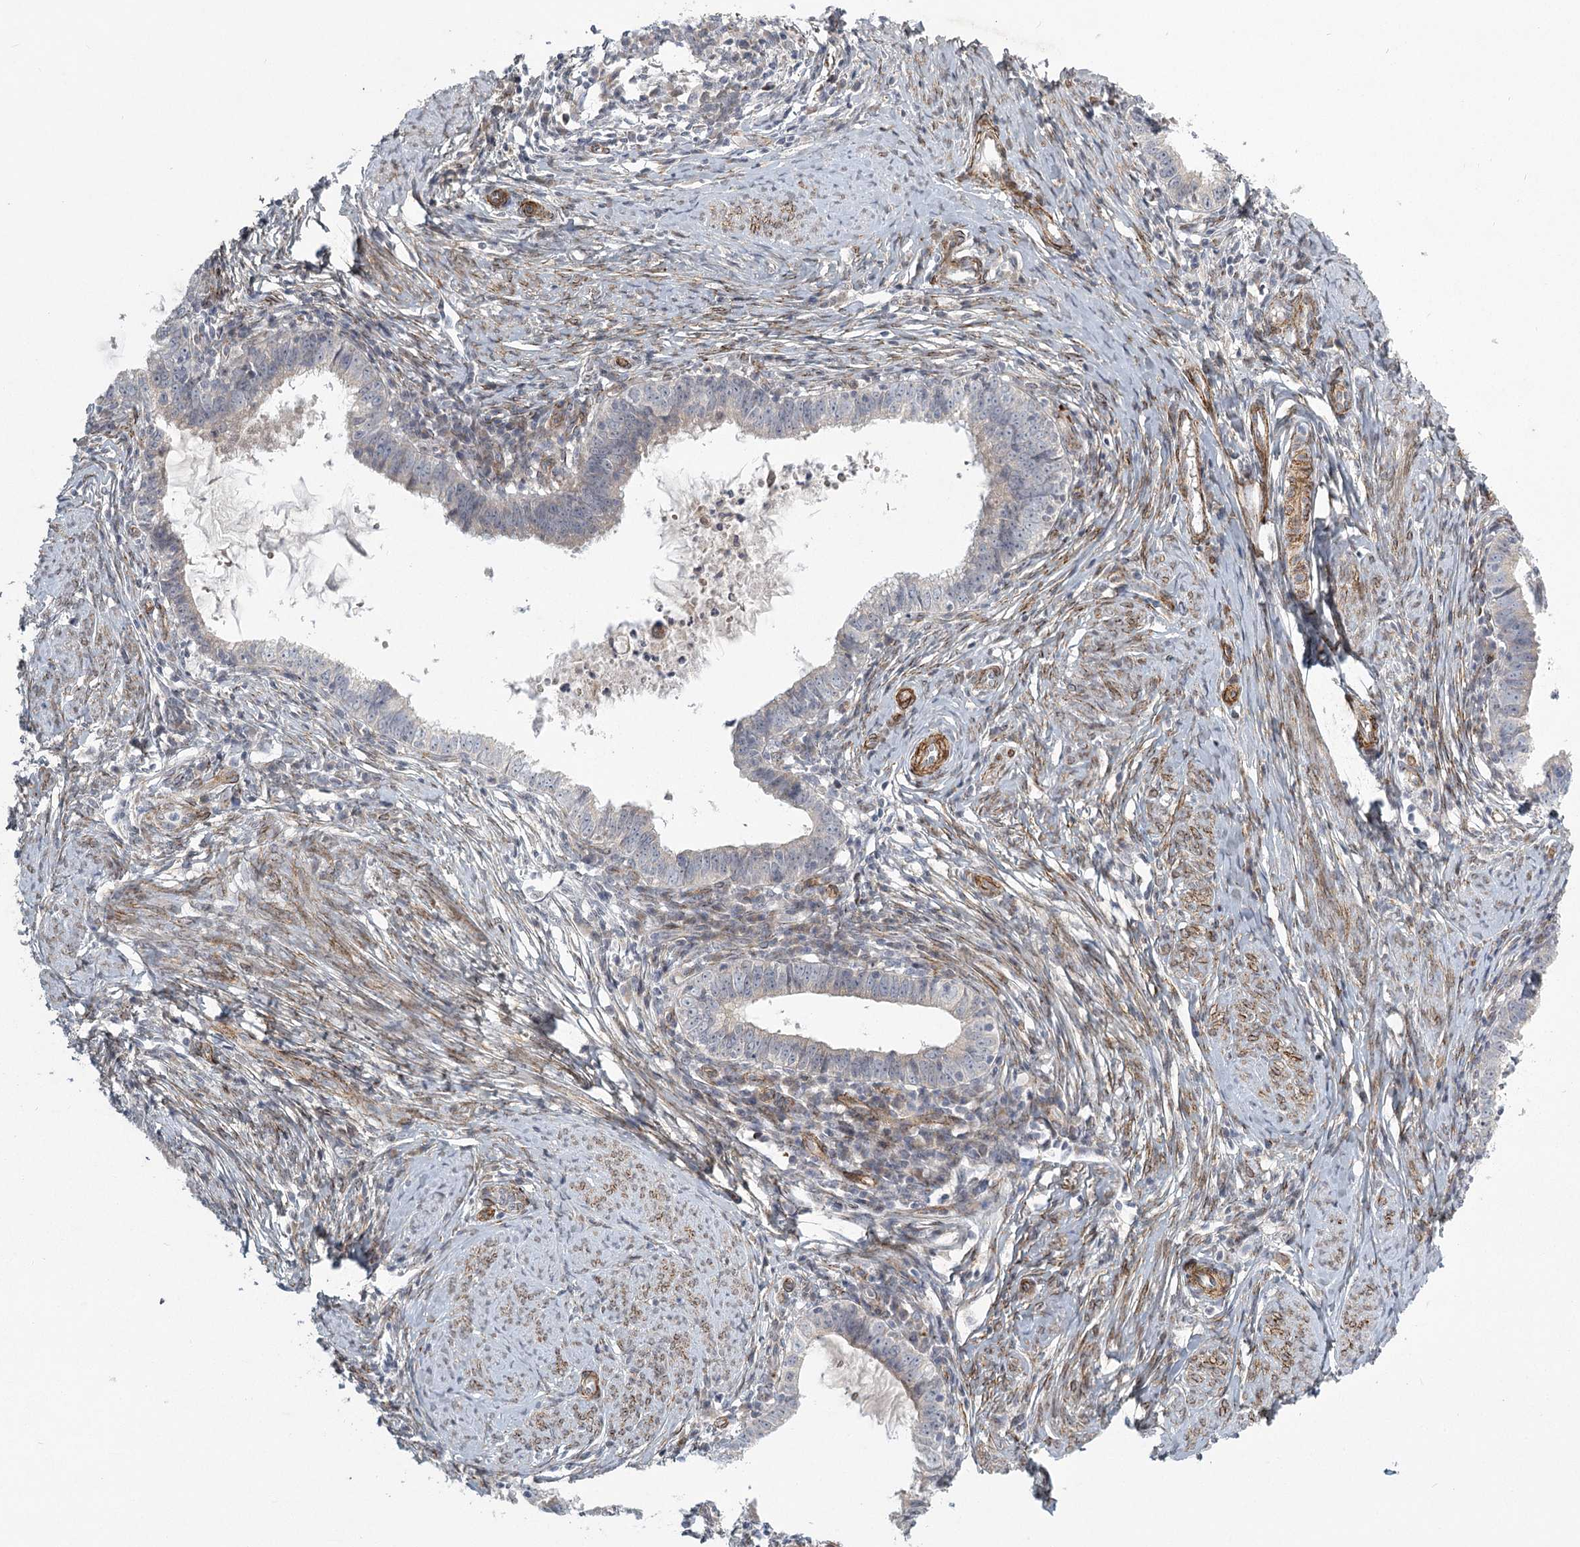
{"staining": {"intensity": "negative", "quantity": "none", "location": "none"}, "tissue": "cervical cancer", "cell_type": "Tumor cells", "image_type": "cancer", "snomed": [{"axis": "morphology", "description": "Adenocarcinoma, NOS"}, {"axis": "topography", "description": "Cervix"}], "caption": "Tumor cells are negative for brown protein staining in cervical adenocarcinoma. The staining is performed using DAB brown chromogen with nuclei counter-stained in using hematoxylin.", "gene": "MEPE", "patient": {"sex": "female", "age": 36}}